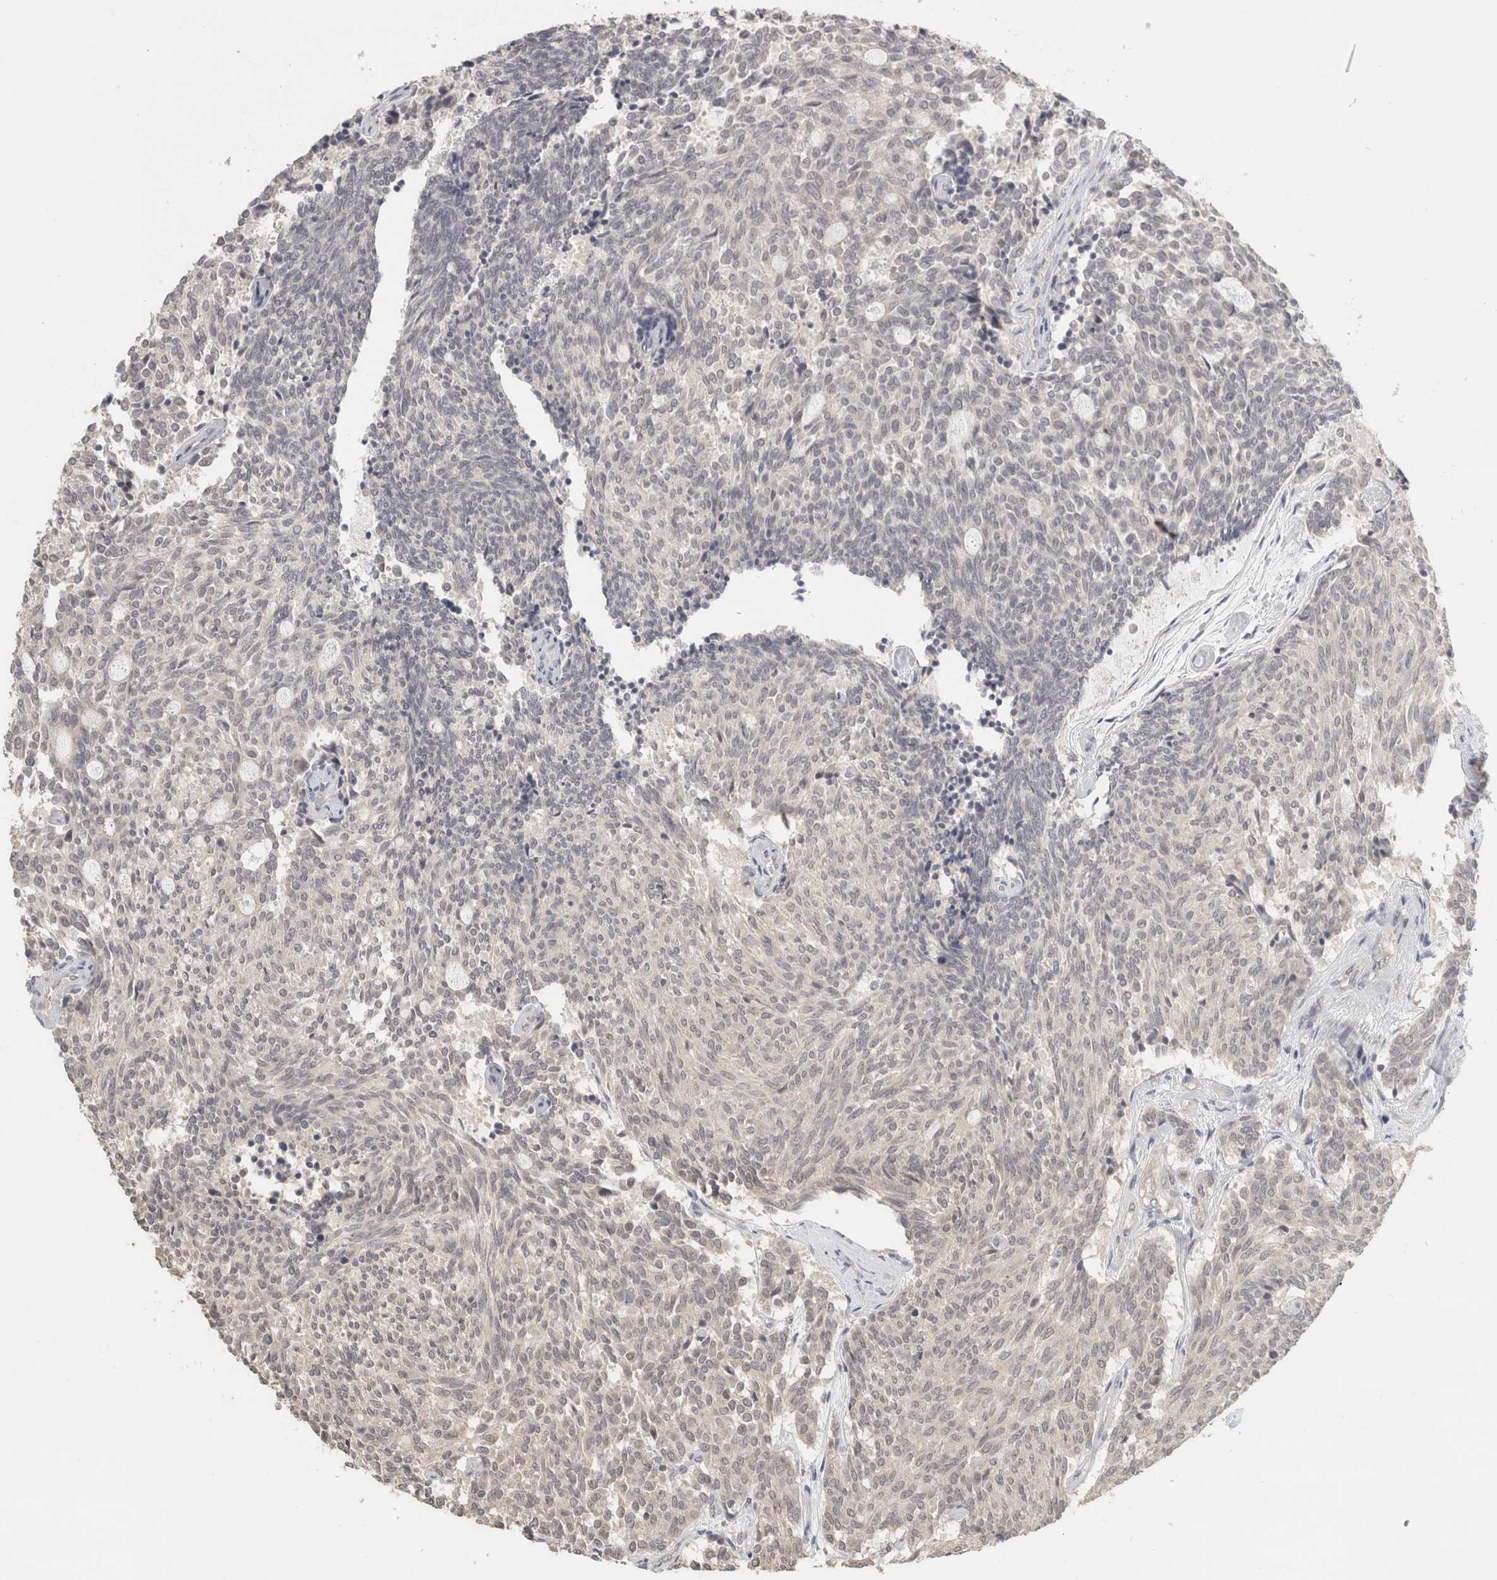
{"staining": {"intensity": "negative", "quantity": "none", "location": "none"}, "tissue": "carcinoid", "cell_type": "Tumor cells", "image_type": "cancer", "snomed": [{"axis": "morphology", "description": "Carcinoid, malignant, NOS"}, {"axis": "topography", "description": "Pancreas"}], "caption": "The photomicrograph shows no significant positivity in tumor cells of malignant carcinoid.", "gene": "TRAT1", "patient": {"sex": "female", "age": 54}}